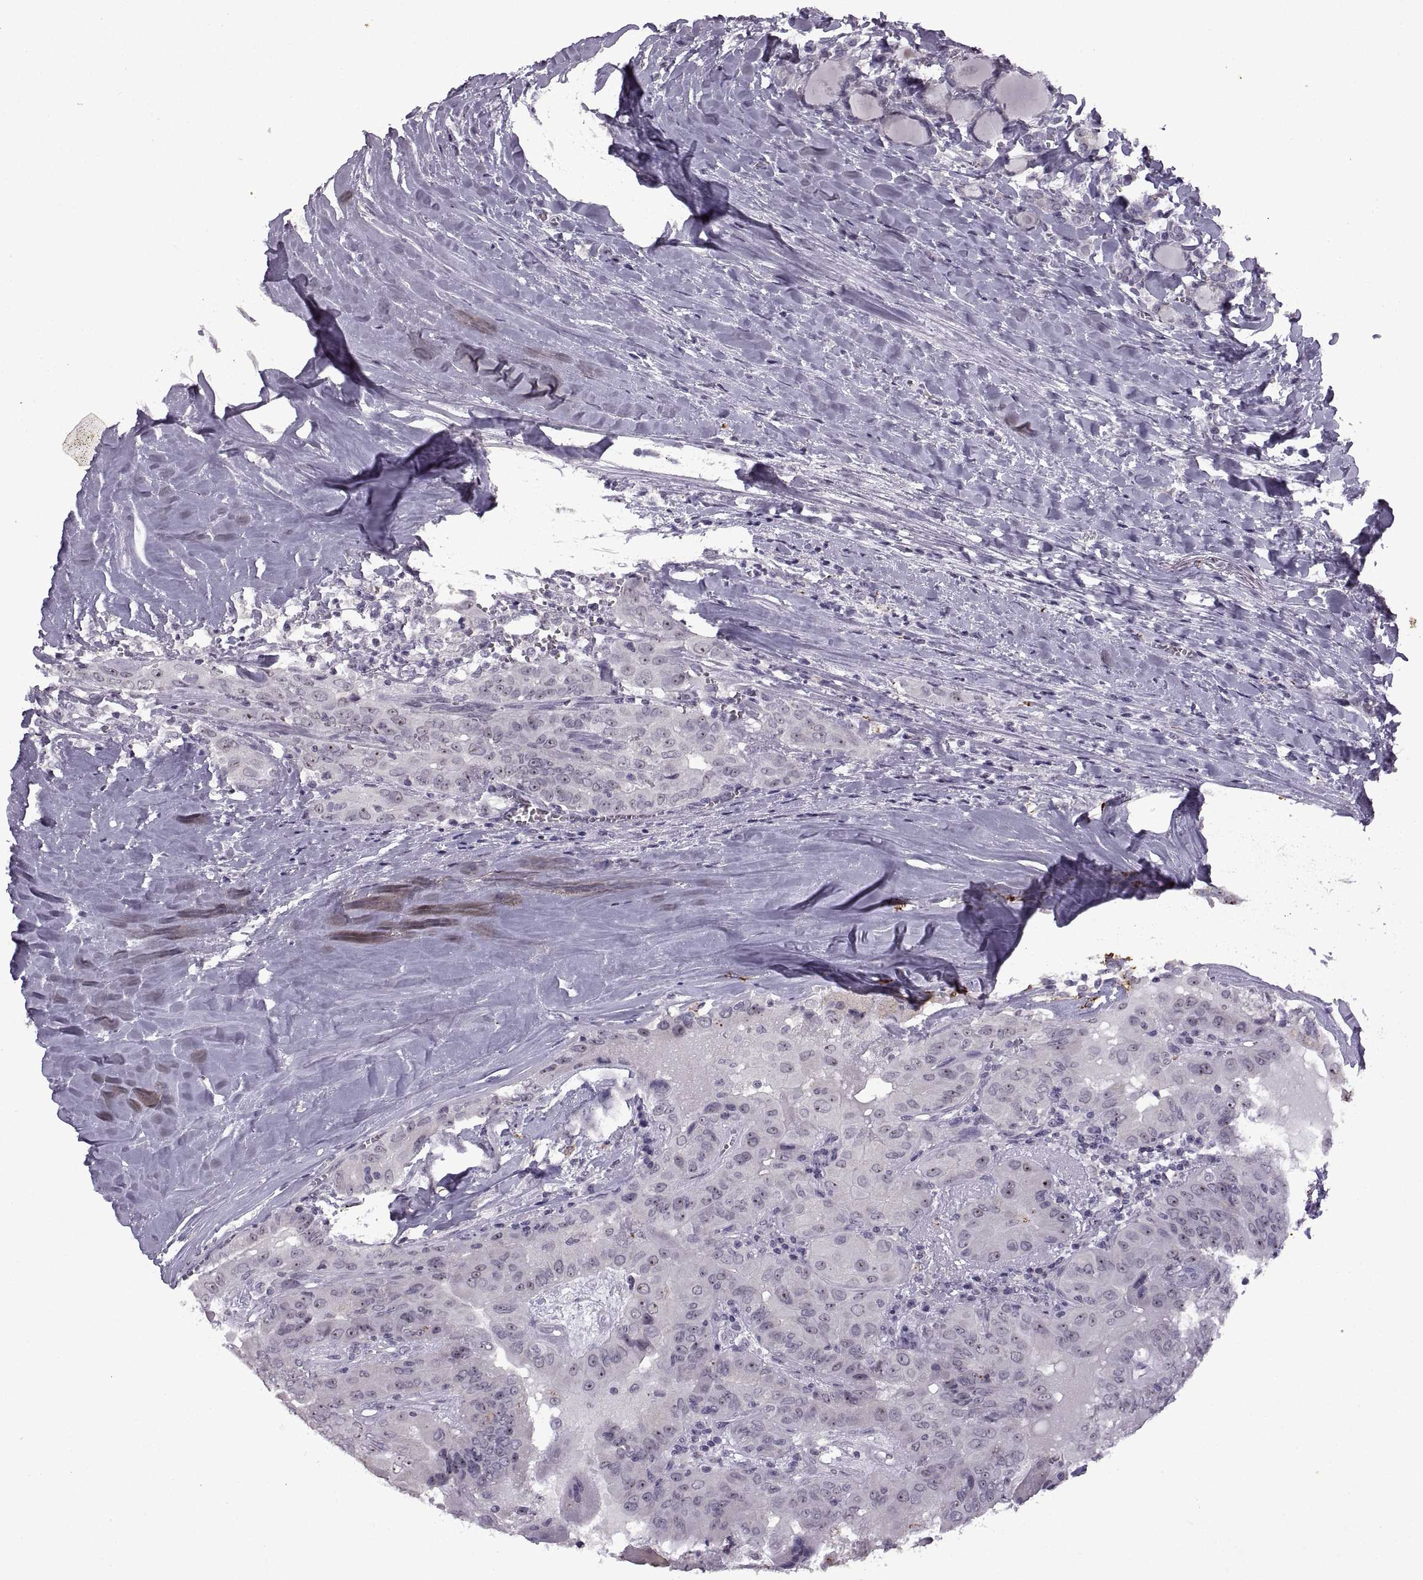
{"staining": {"intensity": "strong", "quantity": "<25%", "location": "nuclear"}, "tissue": "thyroid cancer", "cell_type": "Tumor cells", "image_type": "cancer", "snomed": [{"axis": "morphology", "description": "Papillary adenocarcinoma, NOS"}, {"axis": "topography", "description": "Thyroid gland"}], "caption": "Human thyroid cancer (papillary adenocarcinoma) stained for a protein (brown) shows strong nuclear positive expression in approximately <25% of tumor cells.", "gene": "SINHCAF", "patient": {"sex": "female", "age": 37}}